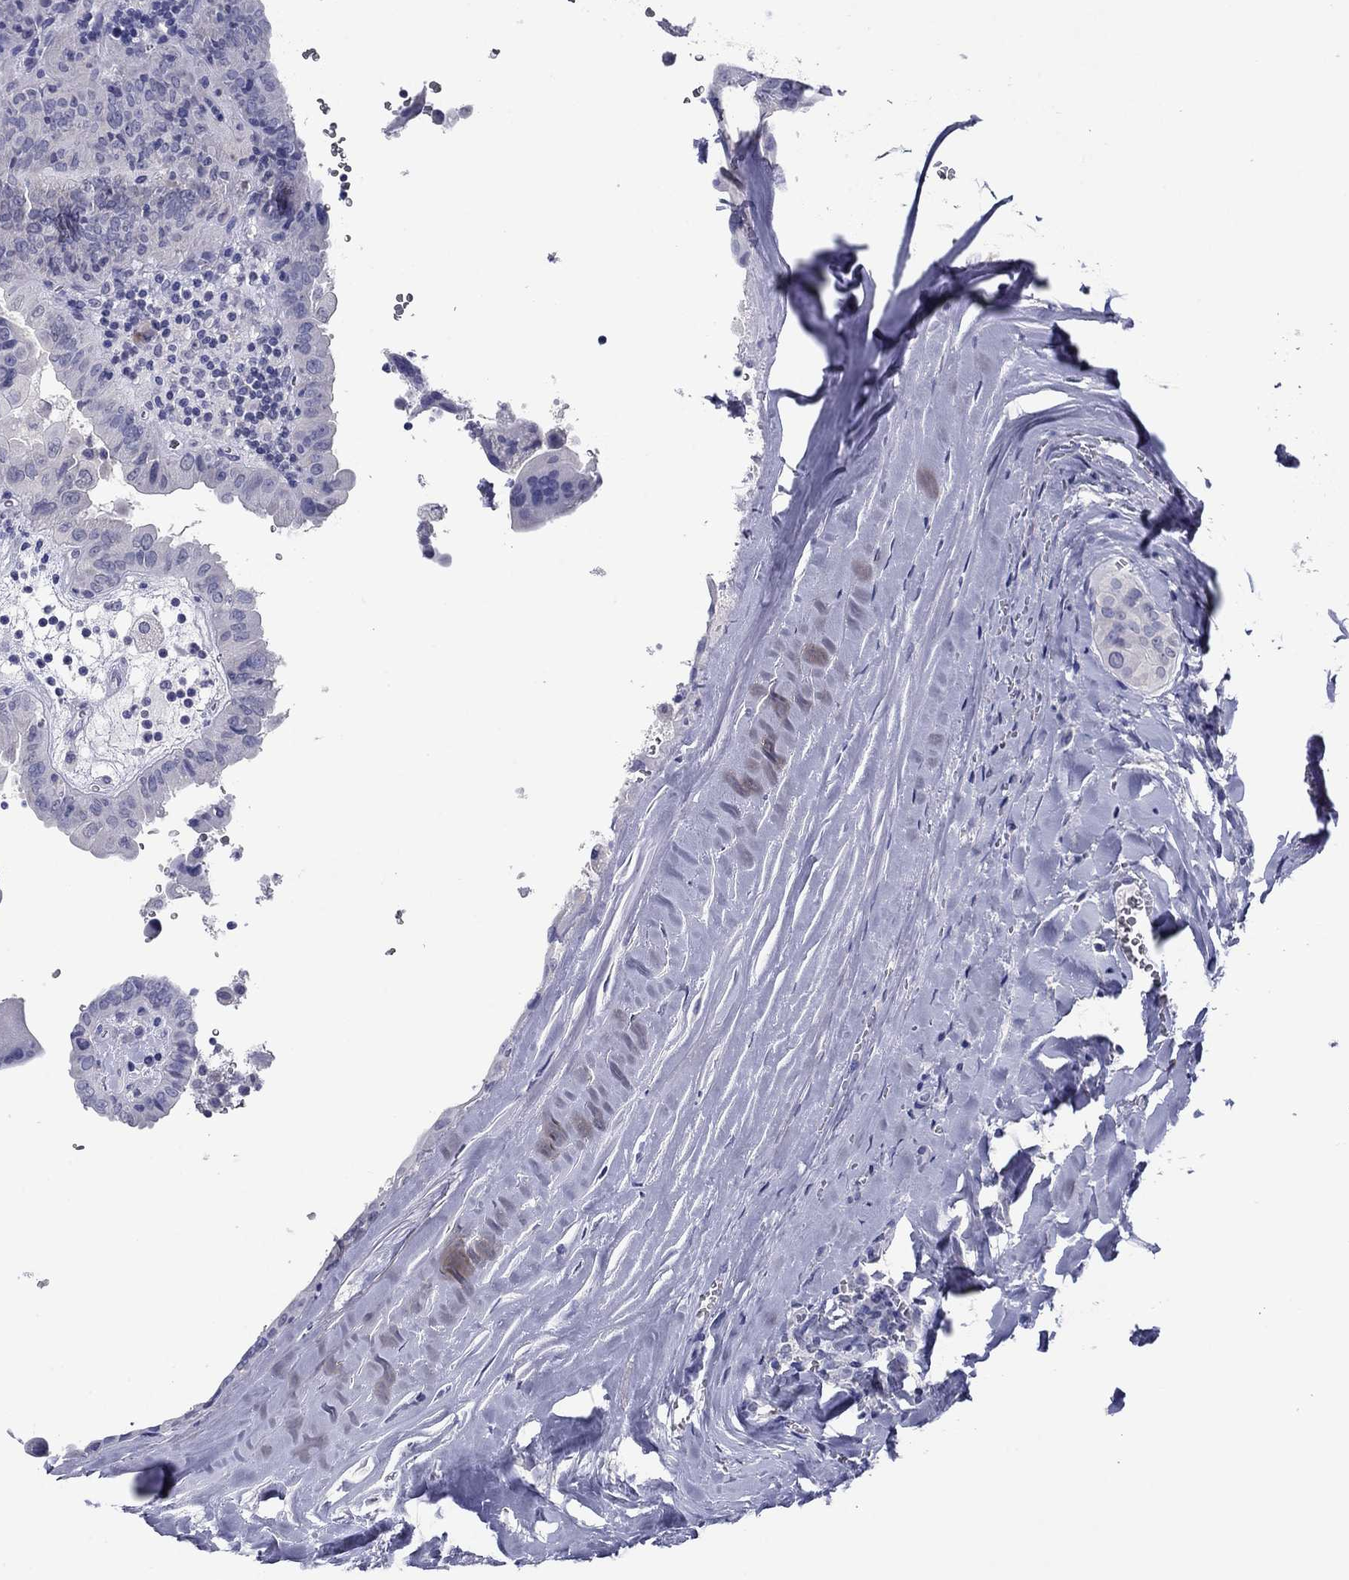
{"staining": {"intensity": "negative", "quantity": "none", "location": "none"}, "tissue": "thyroid cancer", "cell_type": "Tumor cells", "image_type": "cancer", "snomed": [{"axis": "morphology", "description": "Papillary adenocarcinoma, NOS"}, {"axis": "topography", "description": "Thyroid gland"}], "caption": "Tumor cells show no significant staining in thyroid papillary adenocarcinoma.", "gene": "HAO1", "patient": {"sex": "female", "age": 37}}